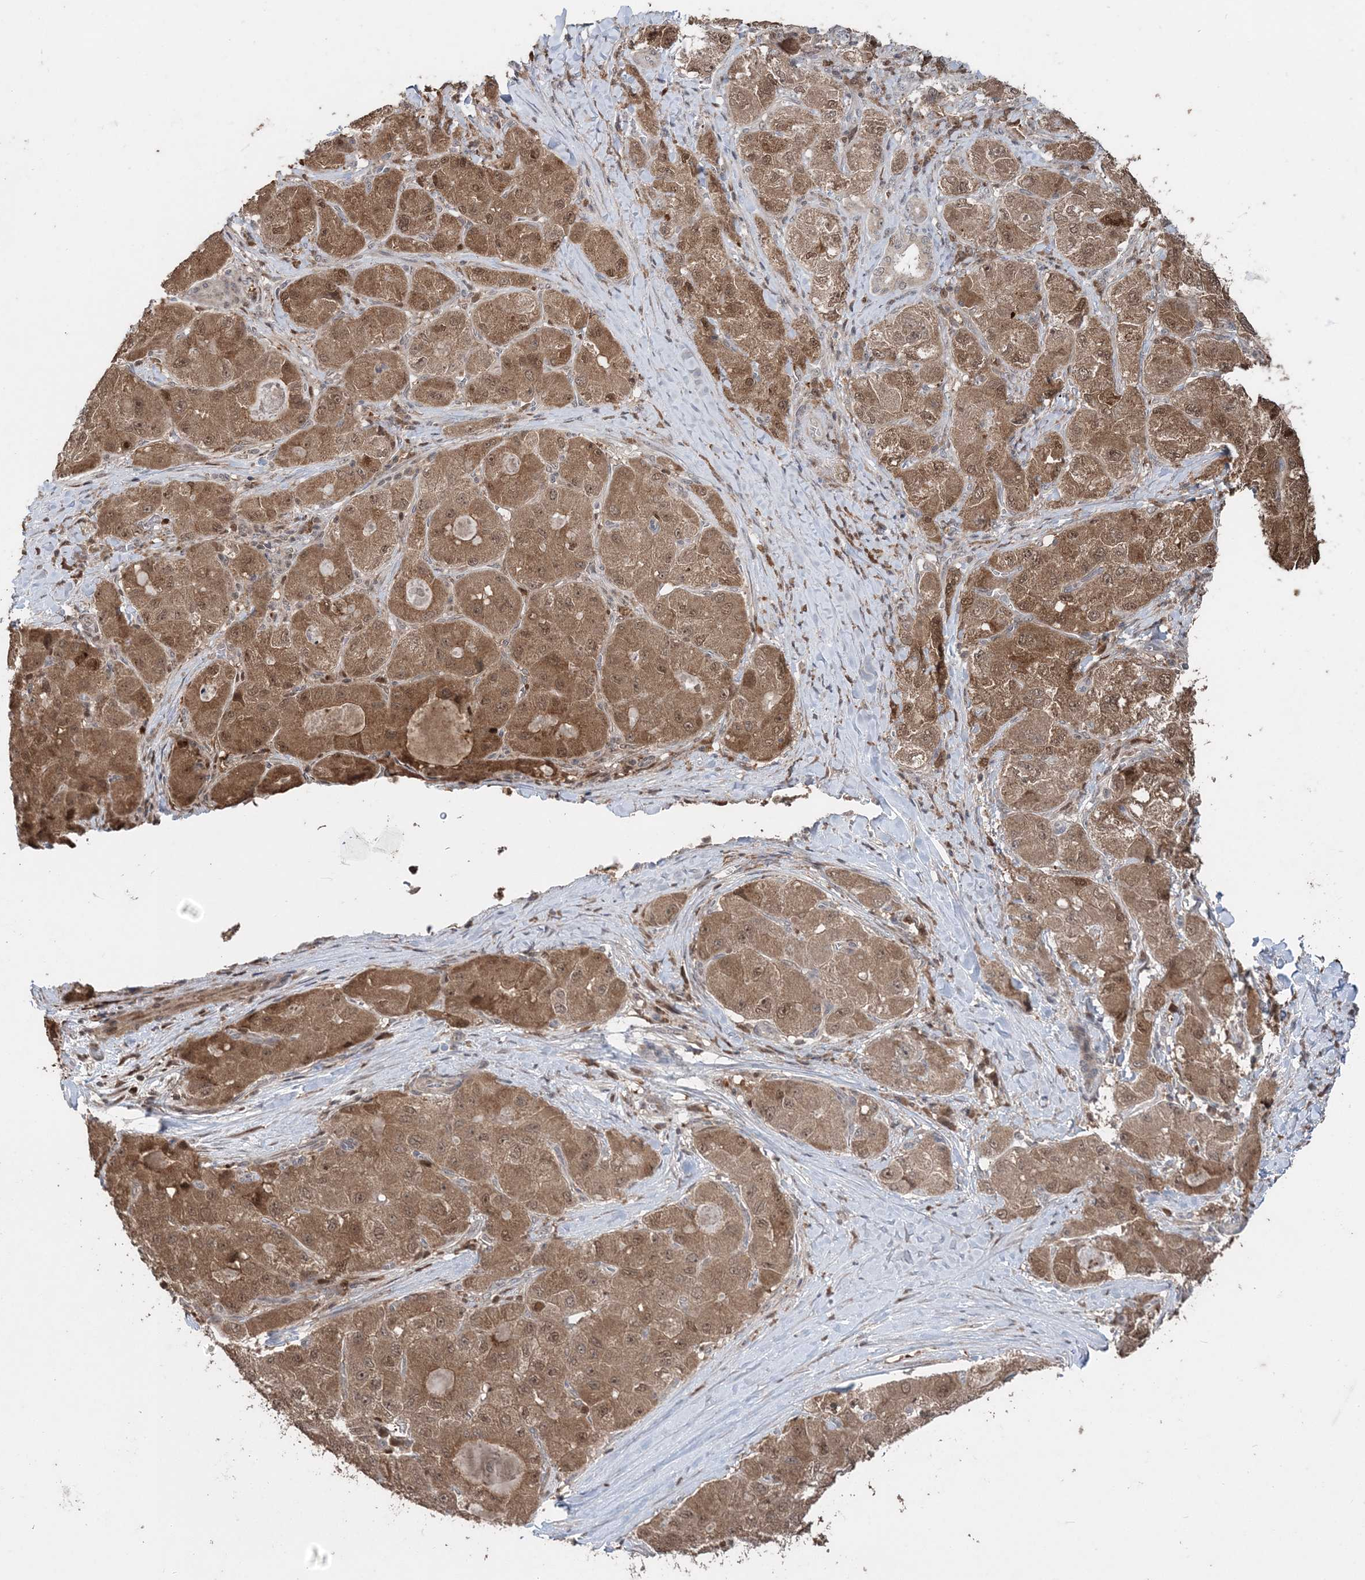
{"staining": {"intensity": "moderate", "quantity": ">75%", "location": "cytoplasmic/membranous,nuclear"}, "tissue": "liver cancer", "cell_type": "Tumor cells", "image_type": "cancer", "snomed": [{"axis": "morphology", "description": "Carcinoma, Hepatocellular, NOS"}, {"axis": "topography", "description": "Liver"}], "caption": "Brown immunohistochemical staining in hepatocellular carcinoma (liver) shows moderate cytoplasmic/membranous and nuclear expression in approximately >75% of tumor cells. The staining is performed using DAB brown chromogen to label protein expression. The nuclei are counter-stained blue using hematoxylin.", "gene": "SLU7", "patient": {"sex": "male", "age": 80}}